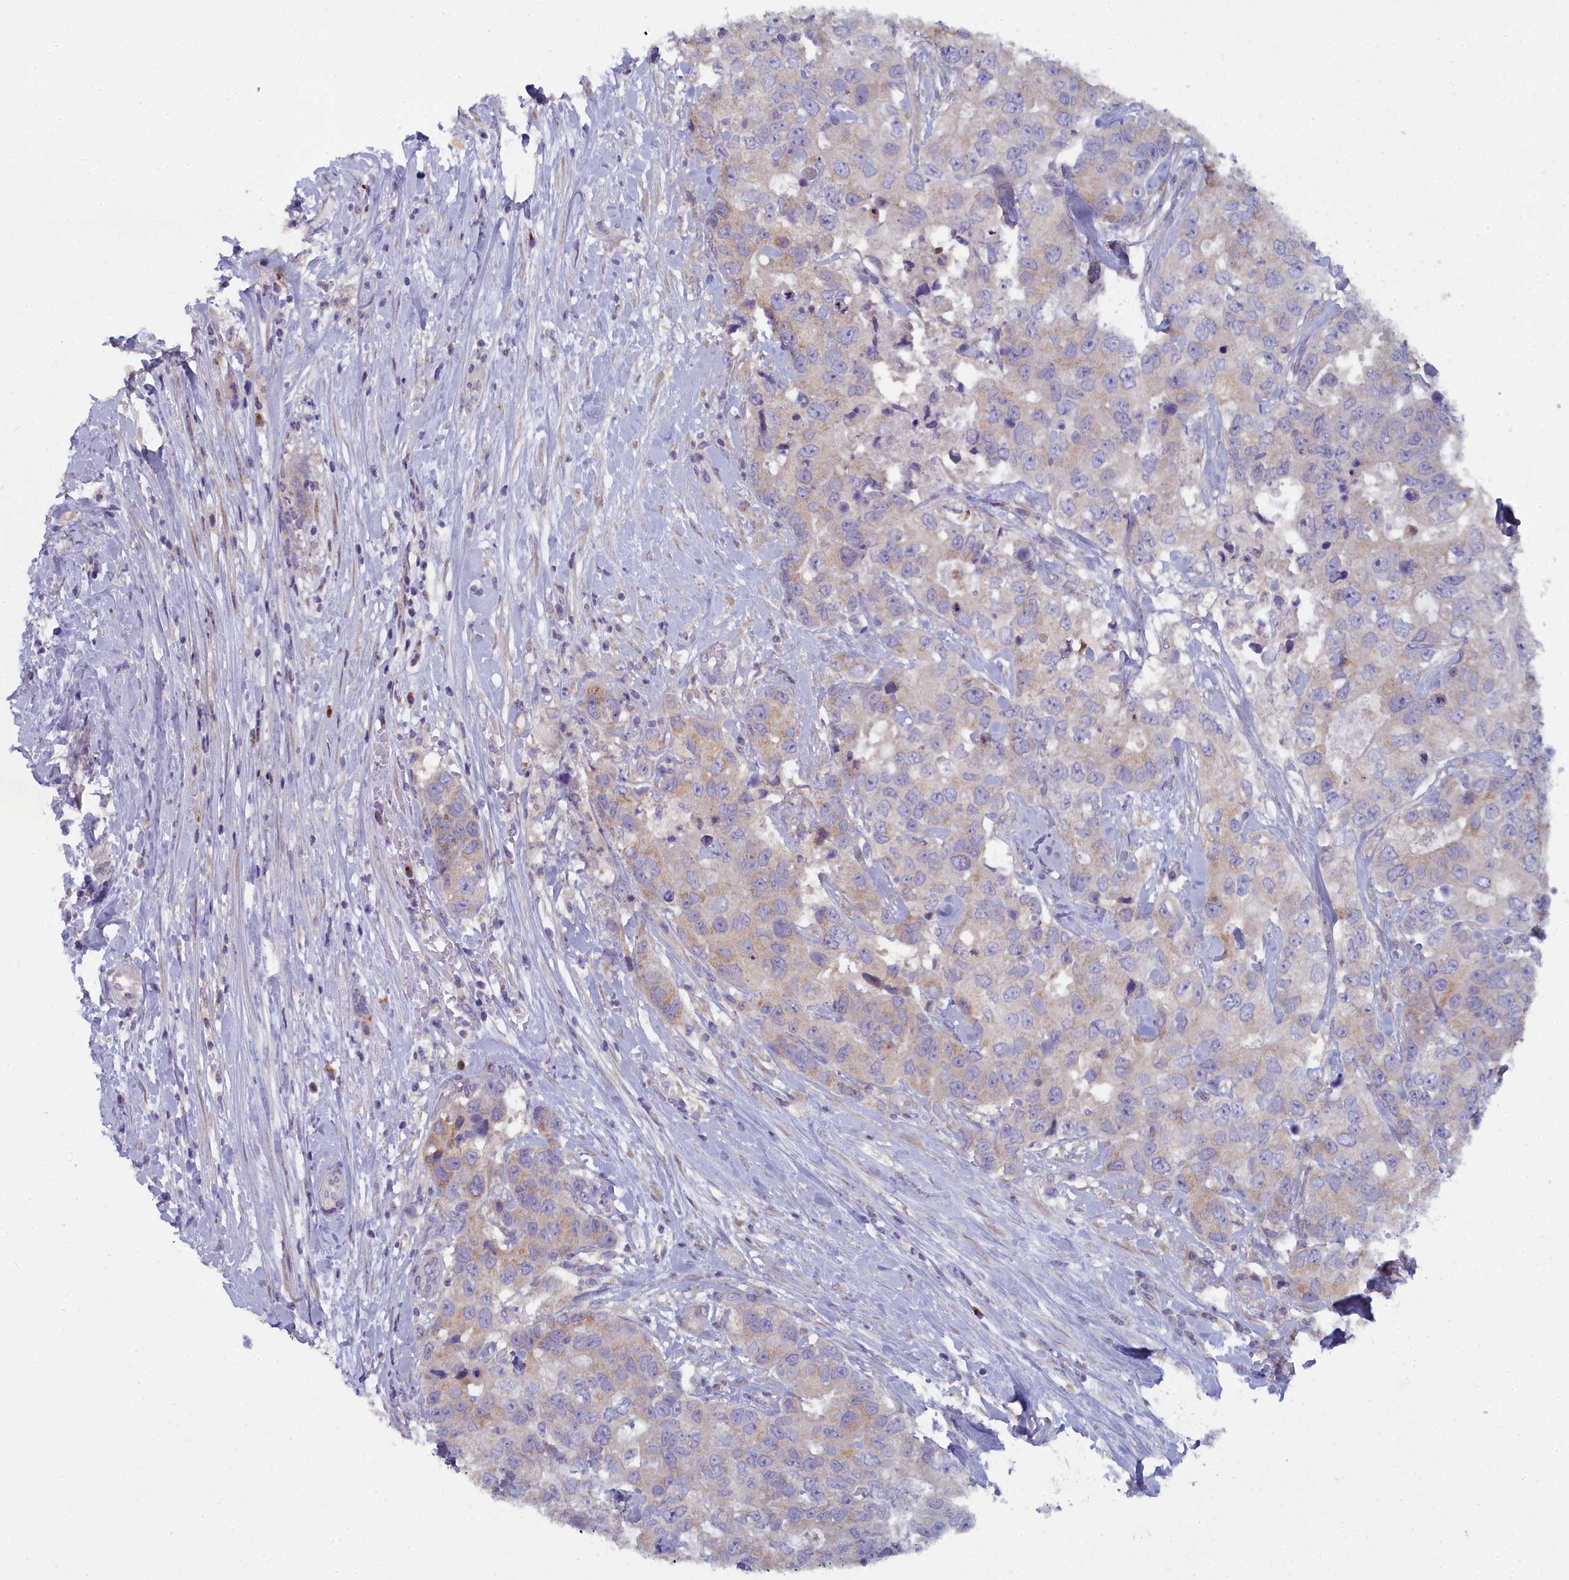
{"staining": {"intensity": "moderate", "quantity": "25%-75%", "location": "cytoplasmic/membranous"}, "tissue": "breast cancer", "cell_type": "Tumor cells", "image_type": "cancer", "snomed": [{"axis": "morphology", "description": "Duct carcinoma"}, {"axis": "topography", "description": "Breast"}], "caption": "About 25%-75% of tumor cells in breast cancer exhibit moderate cytoplasmic/membranous protein staining as visualized by brown immunohistochemical staining.", "gene": "B9D2", "patient": {"sex": "female", "age": 62}}